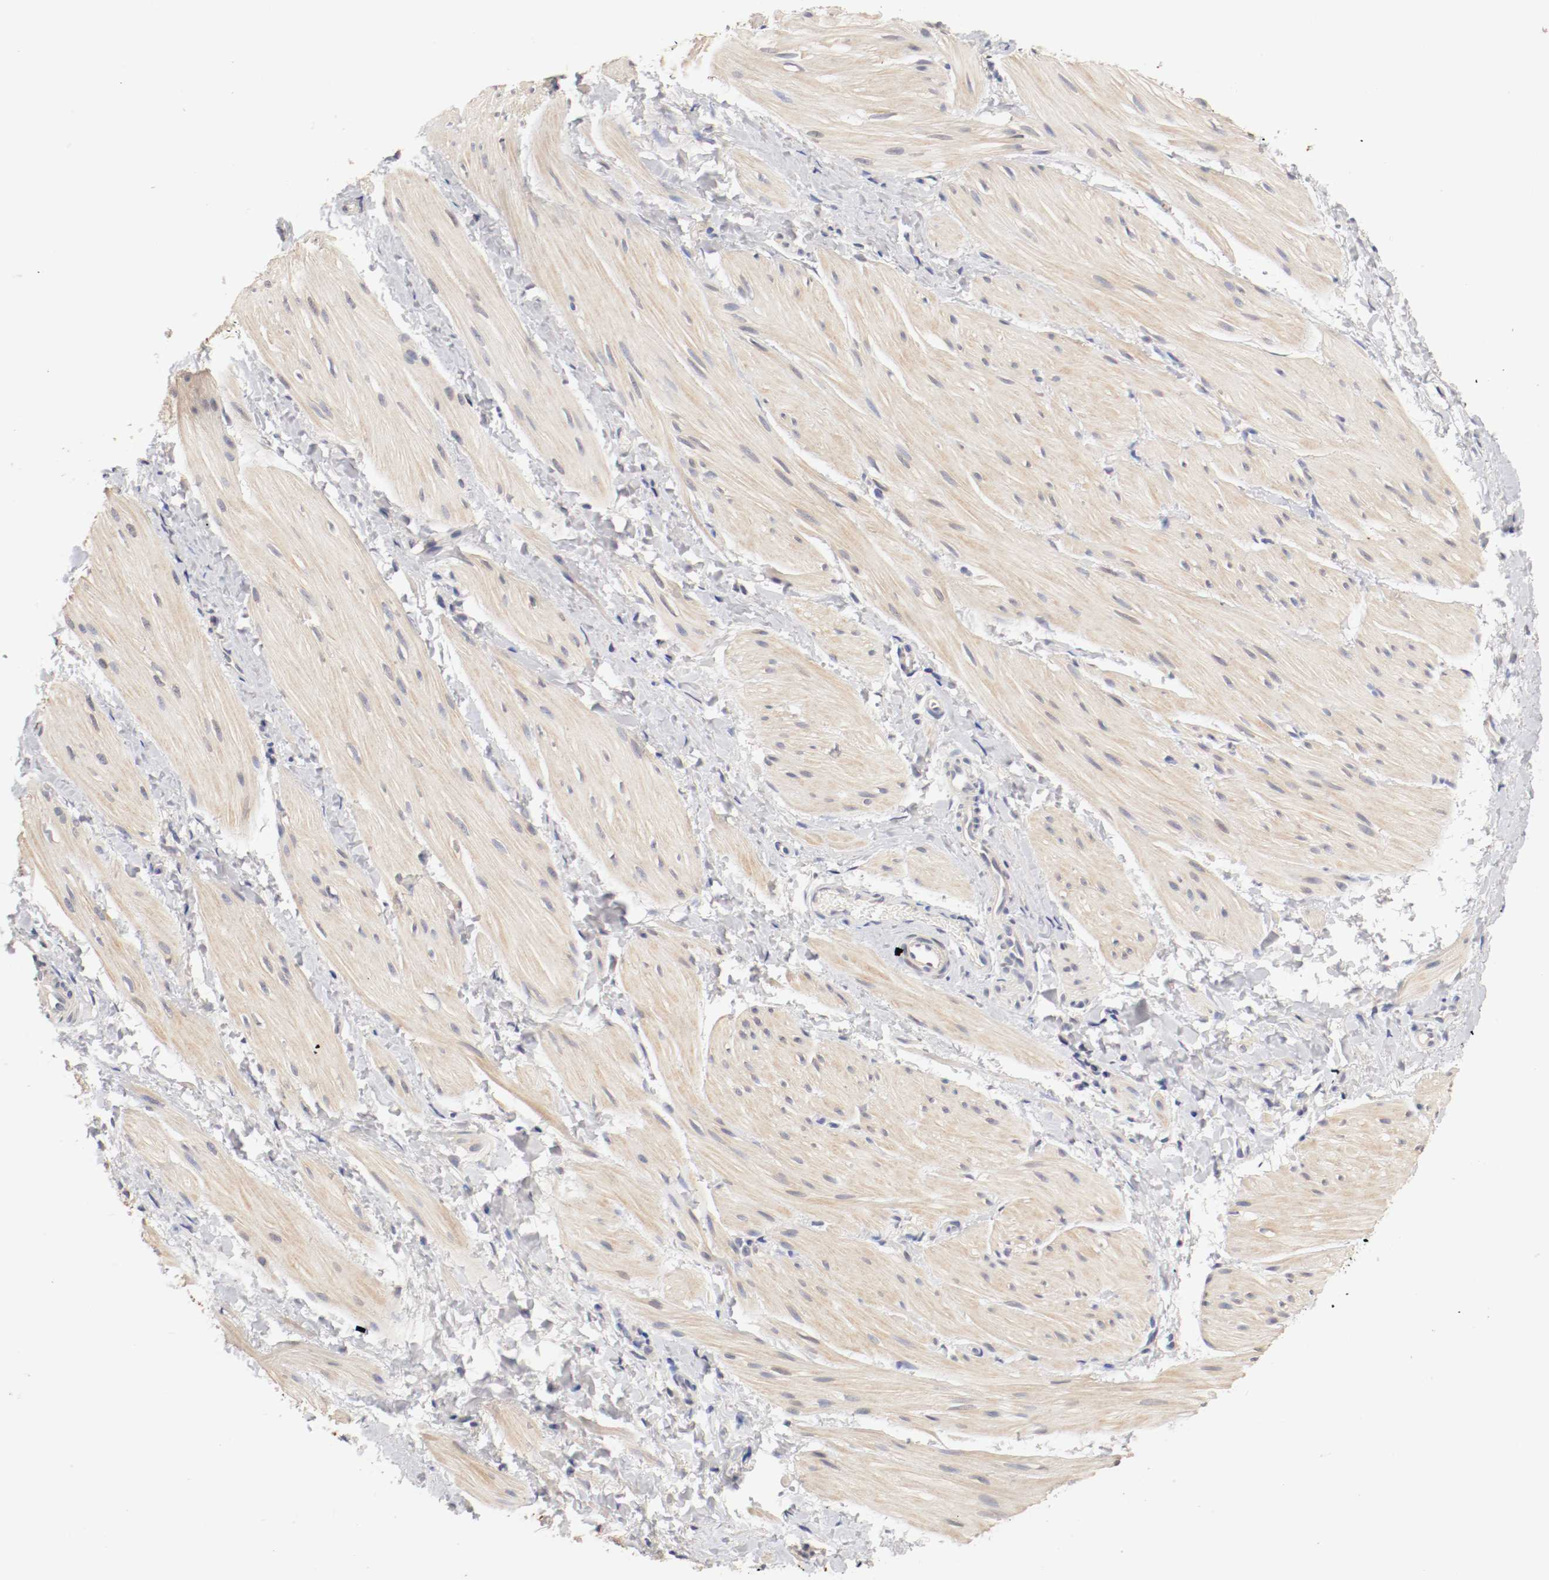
{"staining": {"intensity": "weak", "quantity": ">75%", "location": "cytoplasmic/membranous"}, "tissue": "smooth muscle", "cell_type": "Smooth muscle cells", "image_type": "normal", "snomed": [{"axis": "morphology", "description": "Normal tissue, NOS"}, {"axis": "topography", "description": "Smooth muscle"}], "caption": "Human smooth muscle stained with a brown dye displays weak cytoplasmic/membranous positive staining in approximately >75% of smooth muscle cells.", "gene": "CEBPE", "patient": {"sex": "male", "age": 16}}